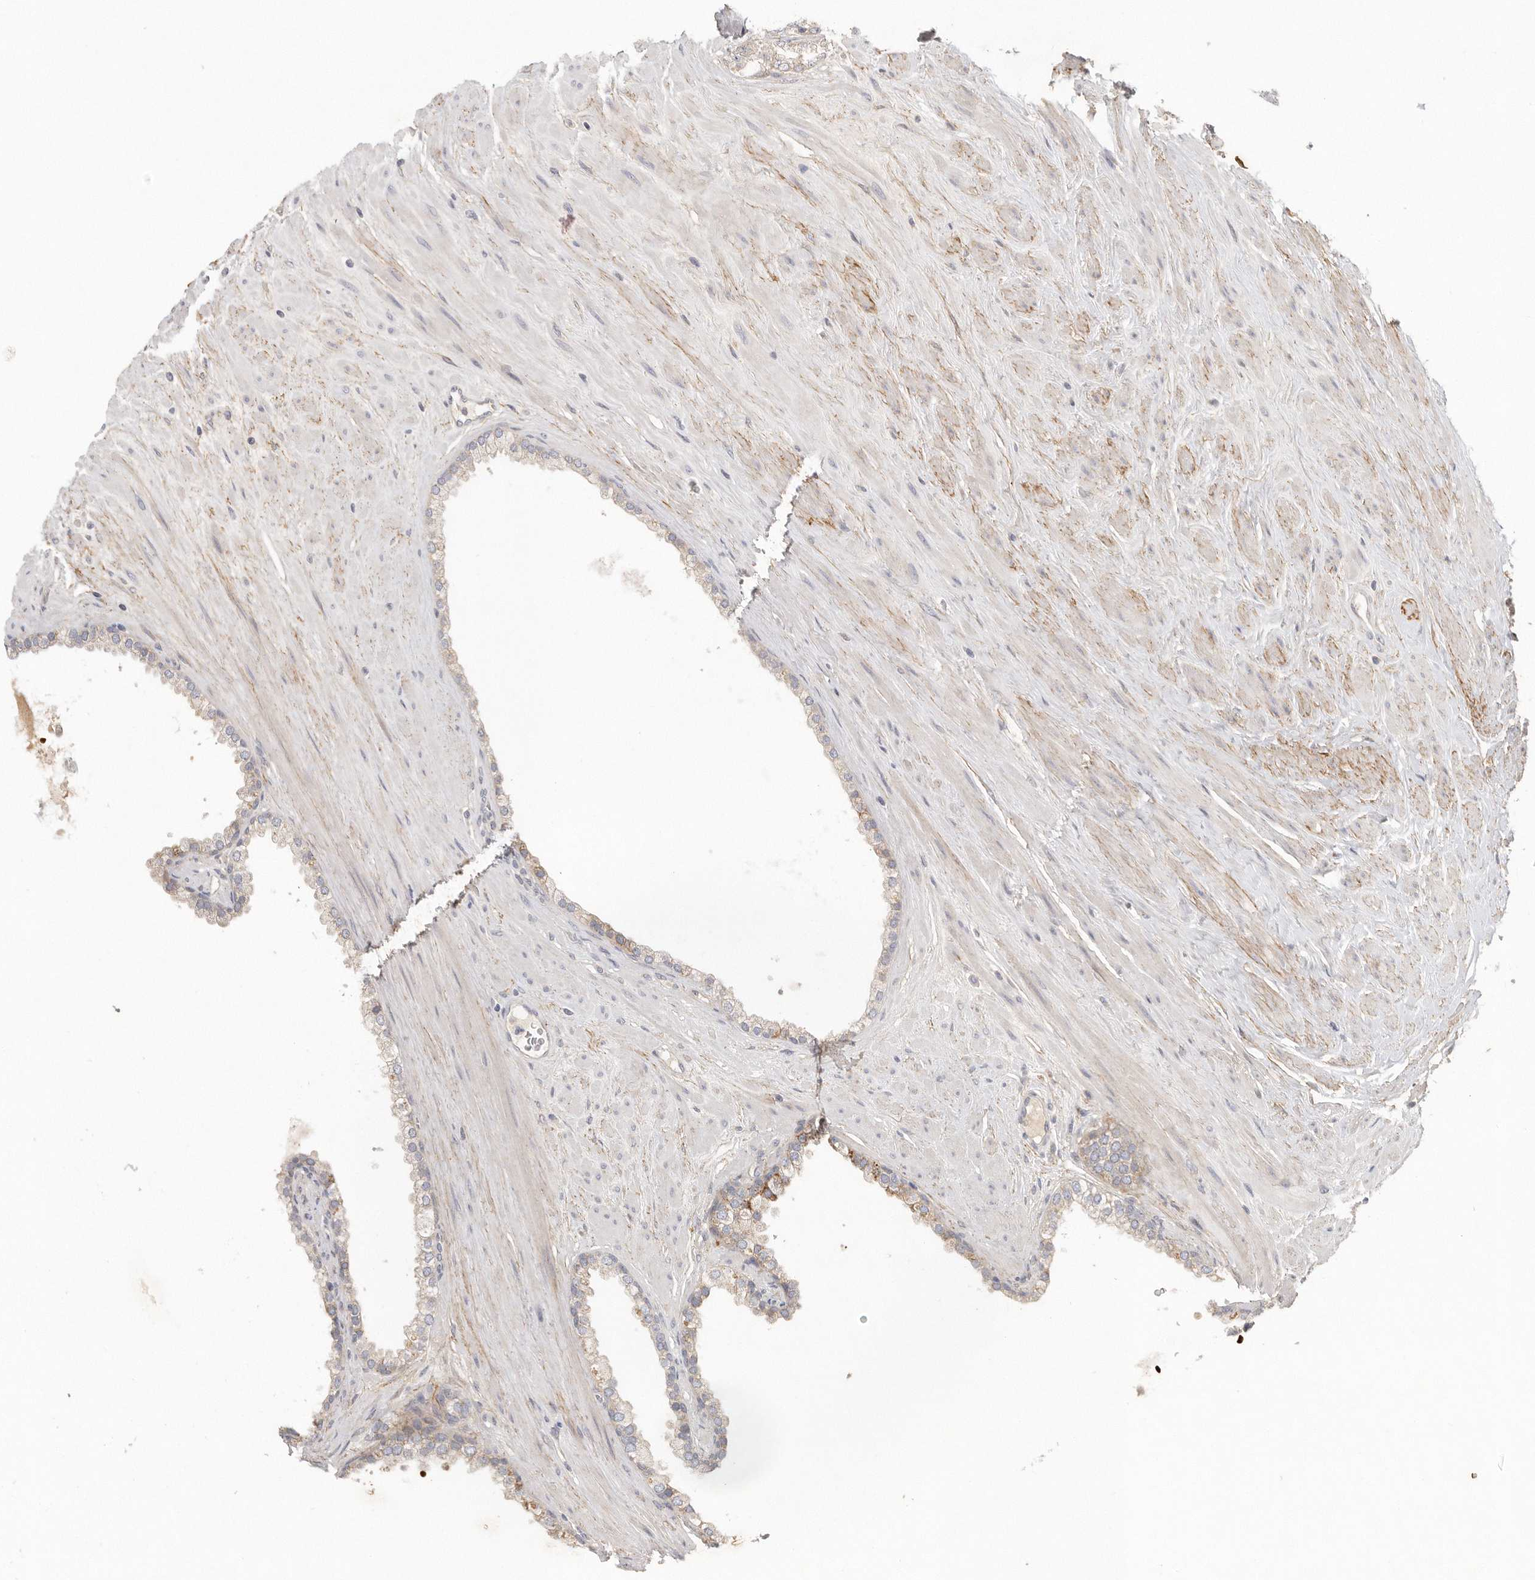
{"staining": {"intensity": "moderate", "quantity": "<25%", "location": "cytoplasmic/membranous"}, "tissue": "prostate cancer", "cell_type": "Tumor cells", "image_type": "cancer", "snomed": [{"axis": "morphology", "description": "Adenocarcinoma, Low grade"}, {"axis": "topography", "description": "Prostate"}], "caption": "The micrograph exhibits a brown stain indicating the presence of a protein in the cytoplasmic/membranous of tumor cells in prostate low-grade adenocarcinoma.", "gene": "CFAP298", "patient": {"sex": "male", "age": 62}}